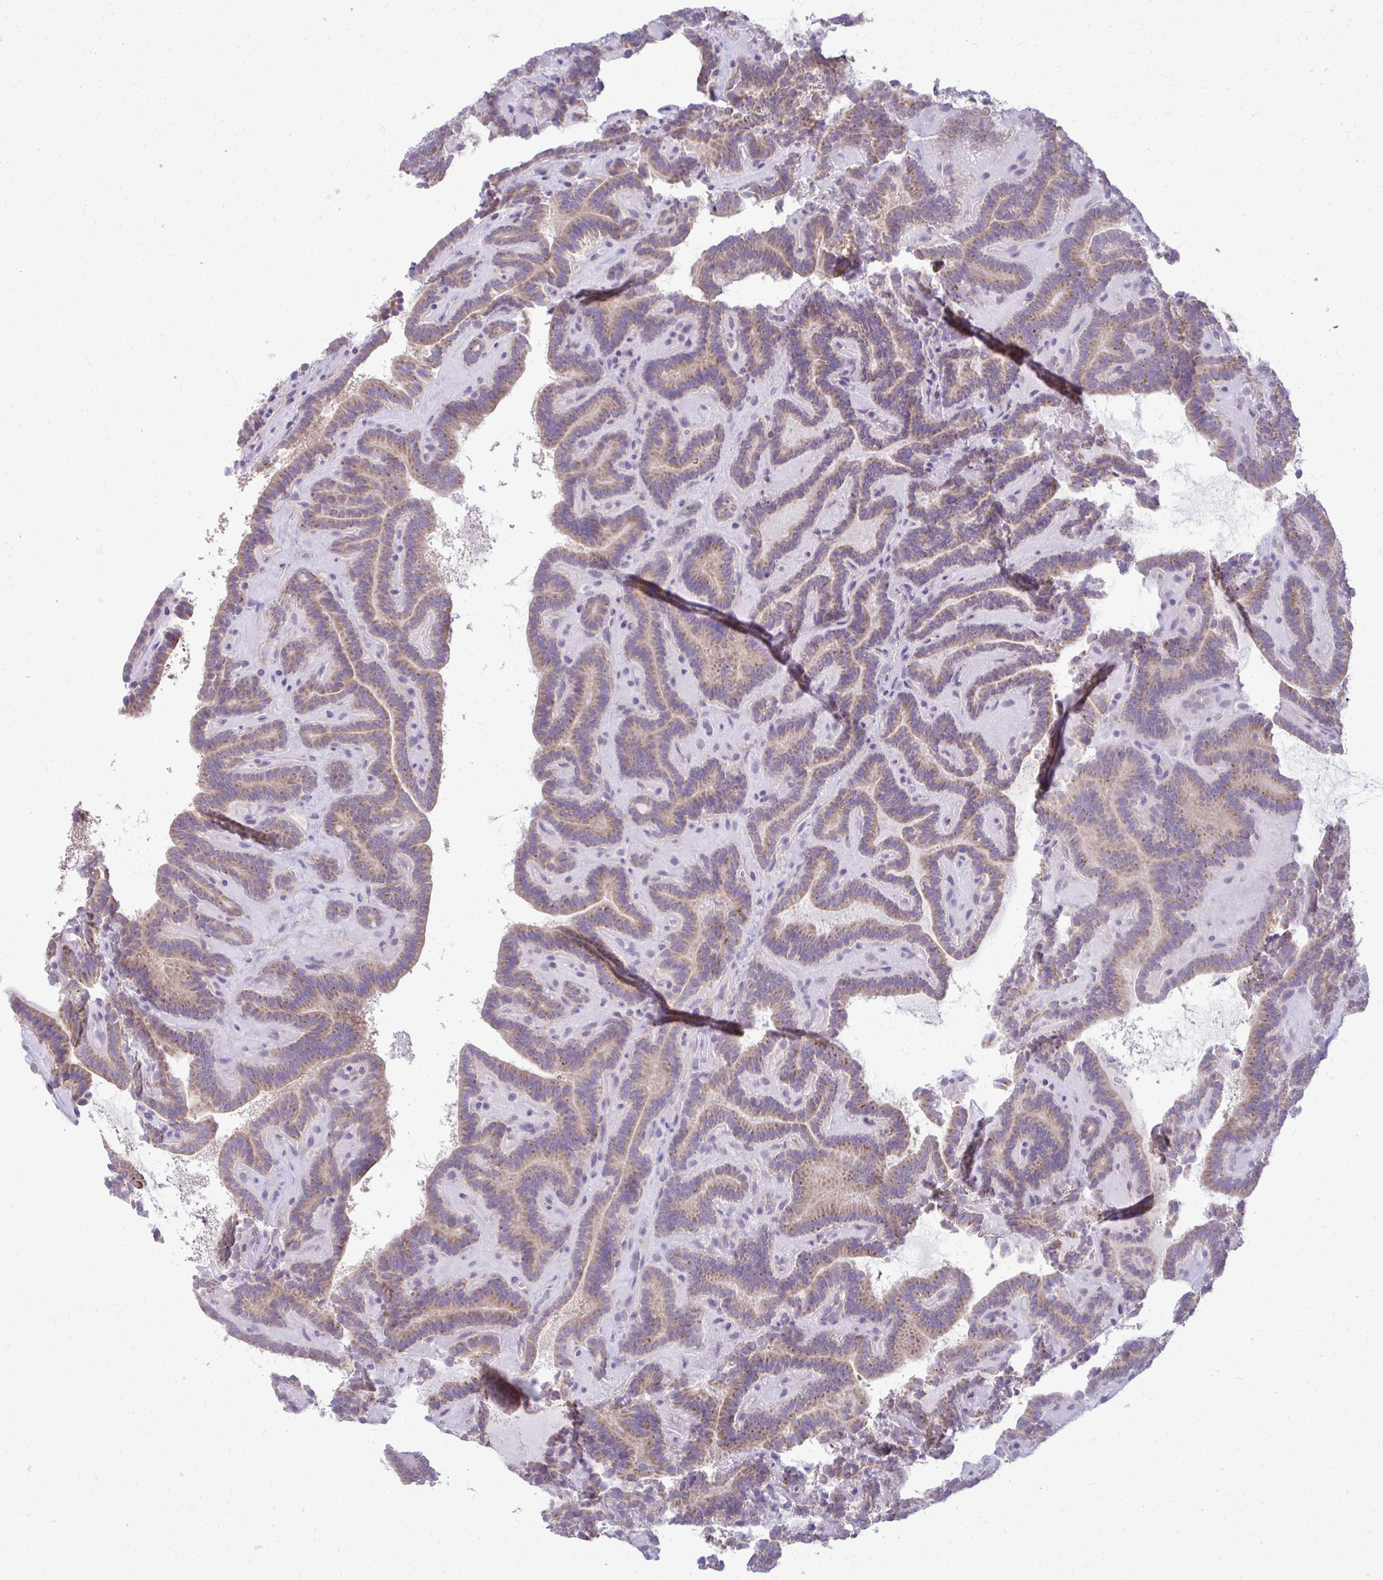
{"staining": {"intensity": "moderate", "quantity": ">75%", "location": "cytoplasmic/membranous"}, "tissue": "thyroid cancer", "cell_type": "Tumor cells", "image_type": "cancer", "snomed": [{"axis": "morphology", "description": "Papillary adenocarcinoma, NOS"}, {"axis": "topography", "description": "Thyroid gland"}], "caption": "A medium amount of moderate cytoplasmic/membranous expression is seen in approximately >75% of tumor cells in papillary adenocarcinoma (thyroid) tissue. Ihc stains the protein in brown and the nuclei are stained blue.", "gene": "RPLP2", "patient": {"sex": "female", "age": 21}}